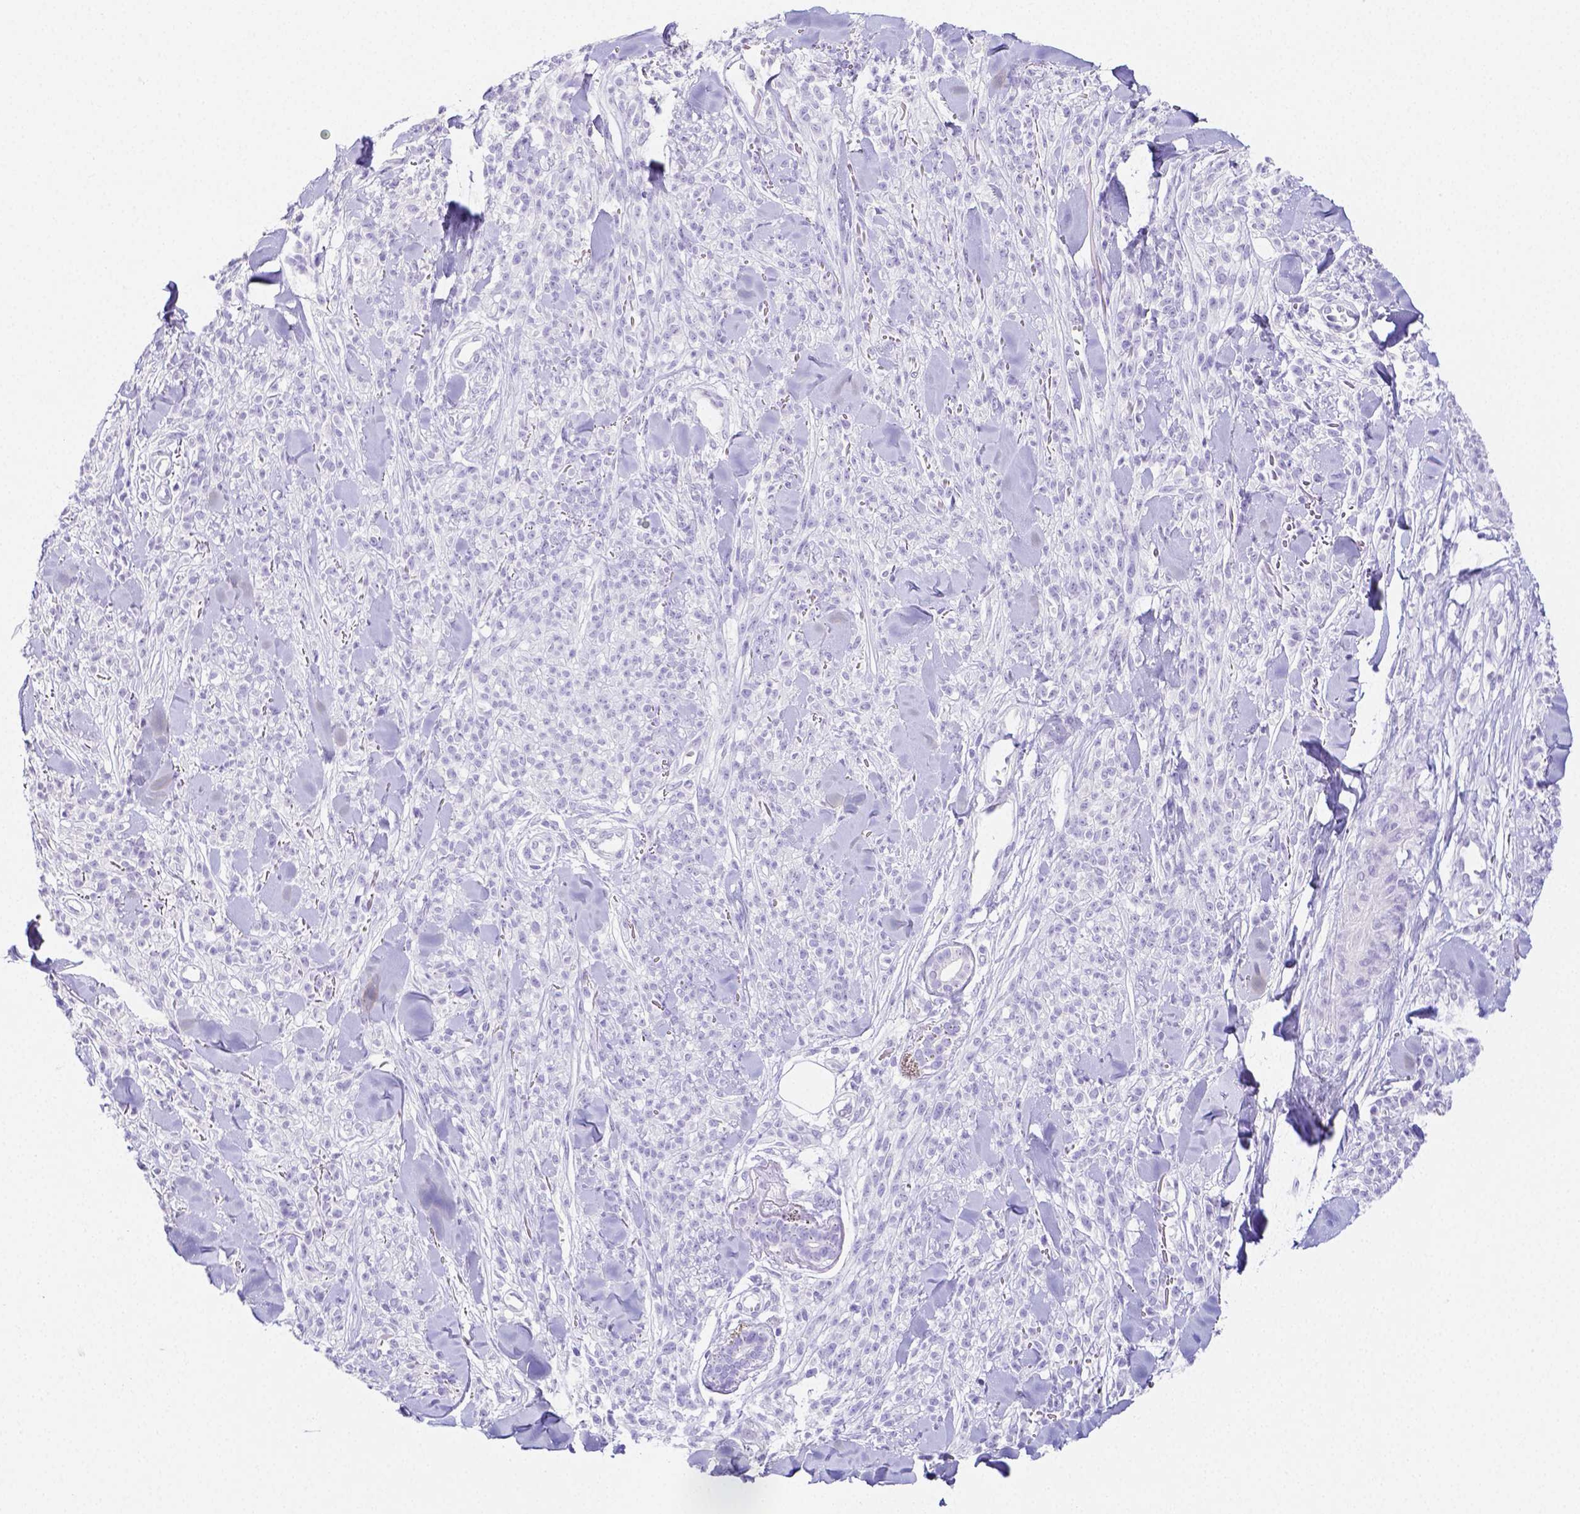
{"staining": {"intensity": "negative", "quantity": "none", "location": "none"}, "tissue": "melanoma", "cell_type": "Tumor cells", "image_type": "cancer", "snomed": [{"axis": "morphology", "description": "Malignant melanoma, NOS"}, {"axis": "topography", "description": "Skin"}, {"axis": "topography", "description": "Skin of trunk"}], "caption": "Malignant melanoma was stained to show a protein in brown. There is no significant staining in tumor cells.", "gene": "ARHGAP36", "patient": {"sex": "male", "age": 74}}